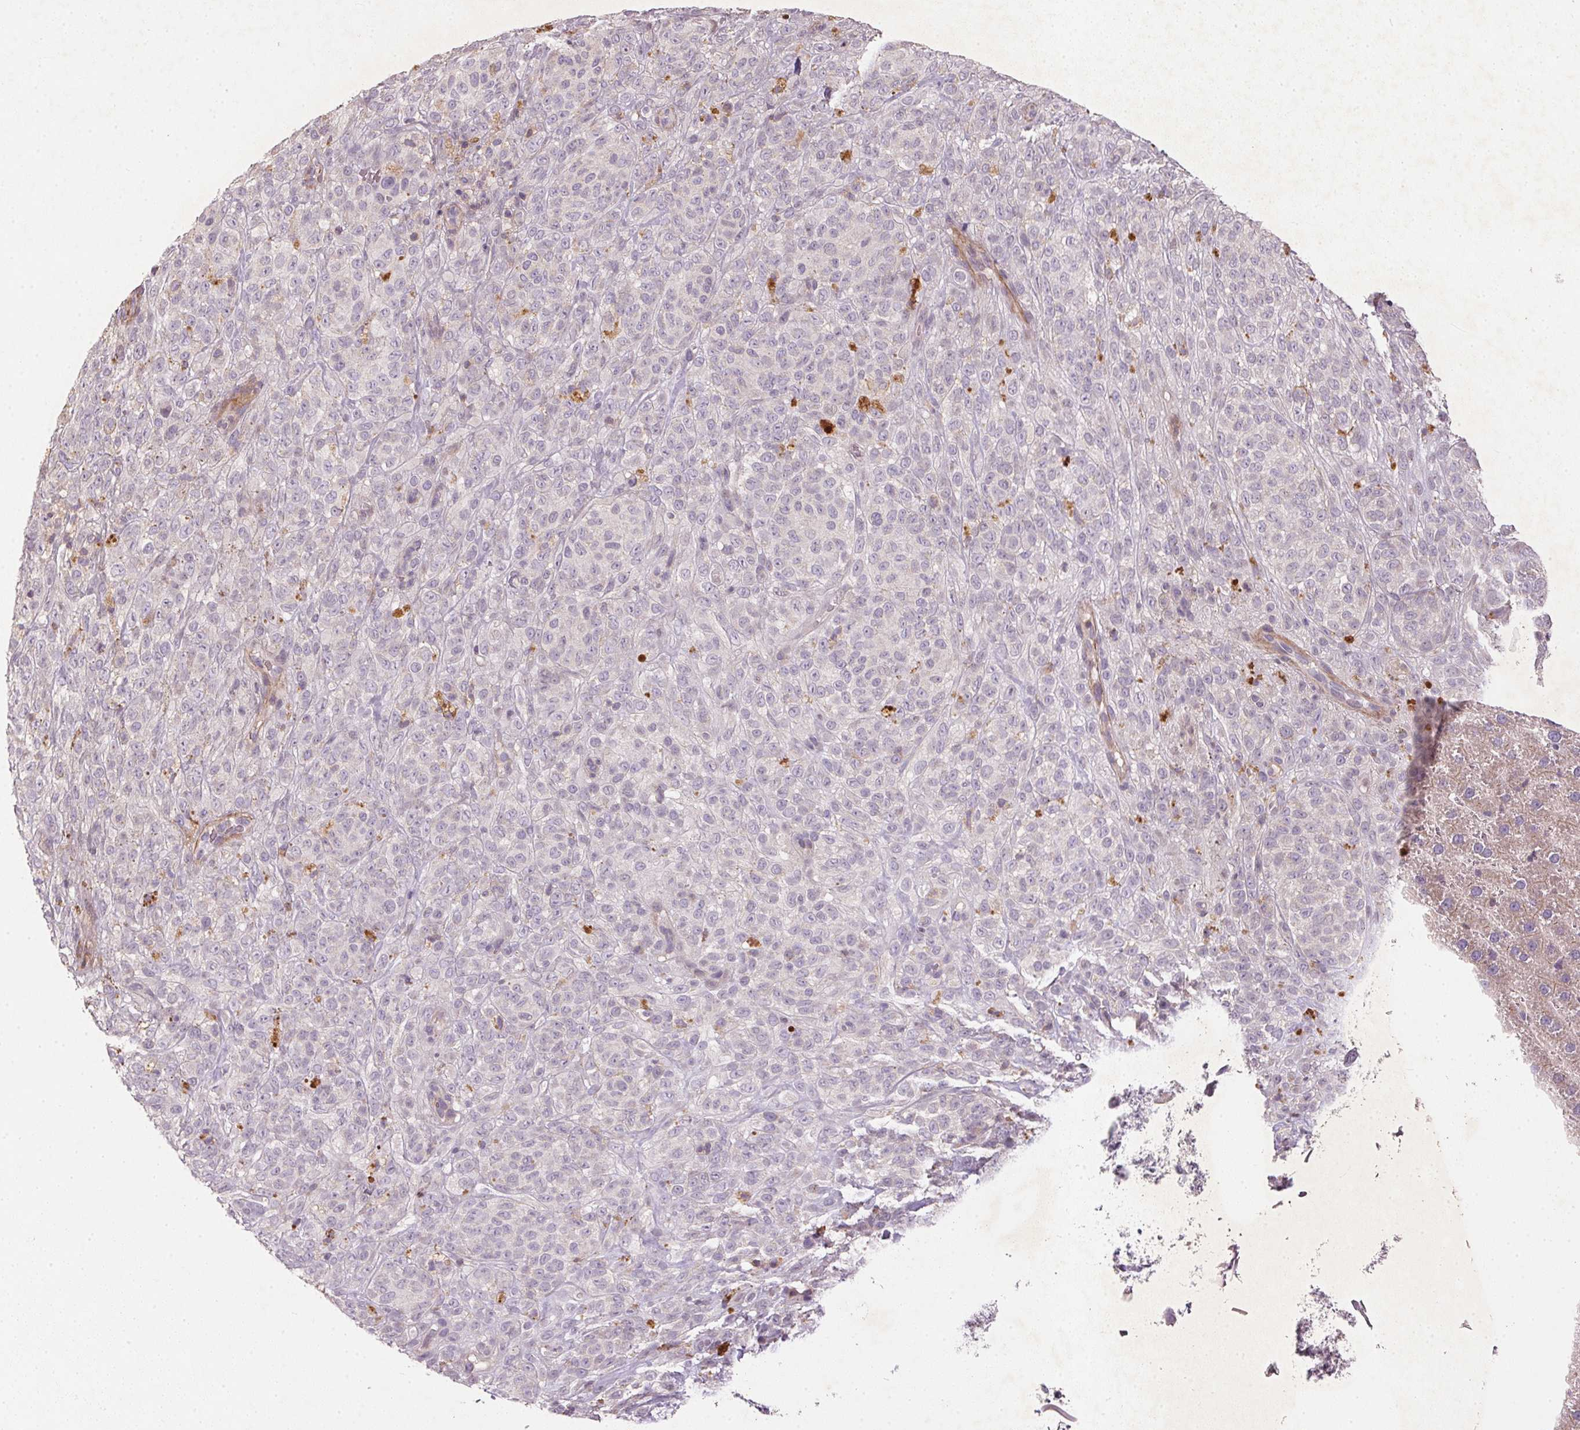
{"staining": {"intensity": "negative", "quantity": "none", "location": "none"}, "tissue": "melanoma", "cell_type": "Tumor cells", "image_type": "cancer", "snomed": [{"axis": "morphology", "description": "Malignant melanoma, NOS"}, {"axis": "topography", "description": "Skin"}], "caption": "Tumor cells are negative for brown protein staining in melanoma.", "gene": "KCNK15", "patient": {"sex": "female", "age": 86}}